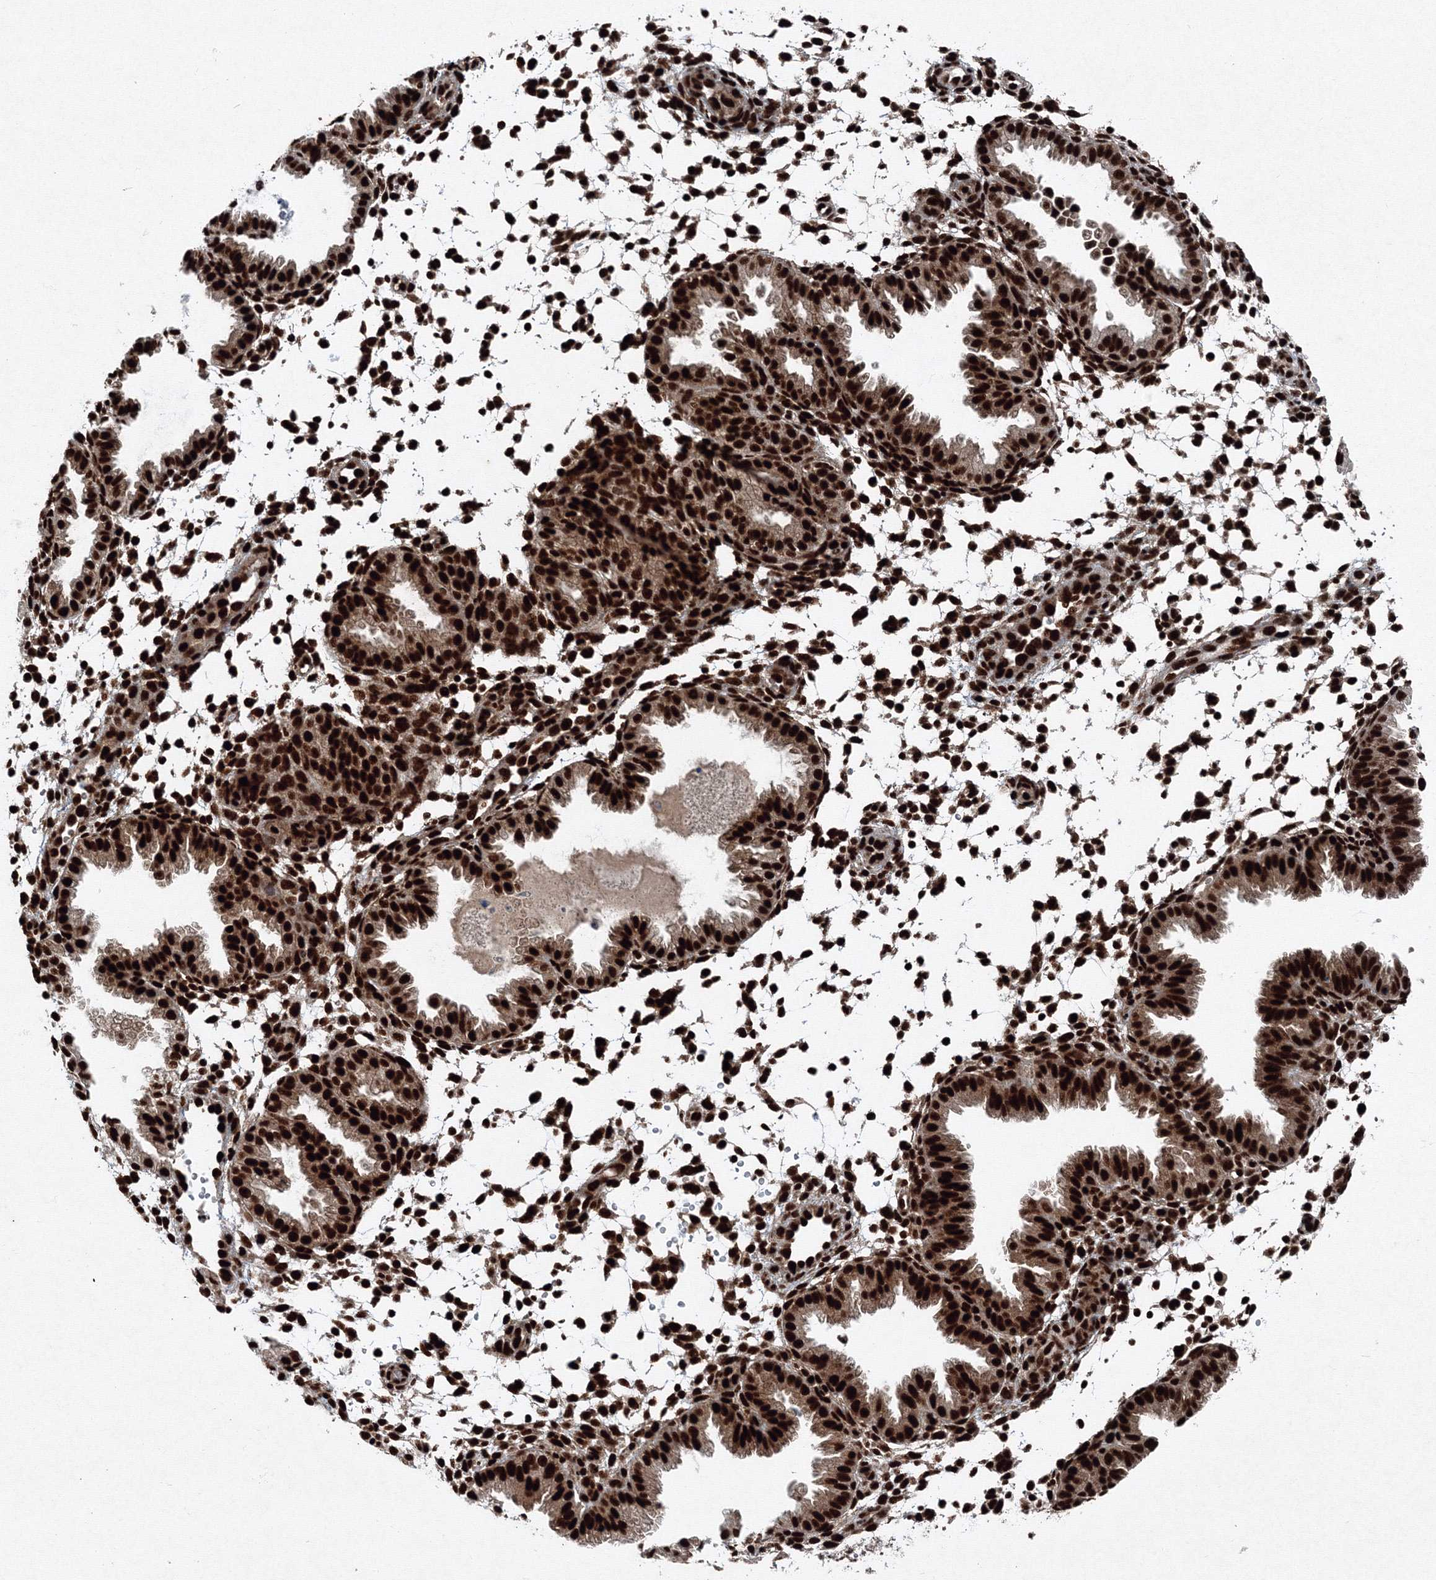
{"staining": {"intensity": "strong", "quantity": ">75%", "location": "nuclear"}, "tissue": "endometrium", "cell_type": "Cells in endometrial stroma", "image_type": "normal", "snomed": [{"axis": "morphology", "description": "Normal tissue, NOS"}, {"axis": "topography", "description": "Endometrium"}], "caption": "Endometrium stained for a protein (brown) reveals strong nuclear positive expression in approximately >75% of cells in endometrial stroma.", "gene": "SNRPC", "patient": {"sex": "female", "age": 33}}